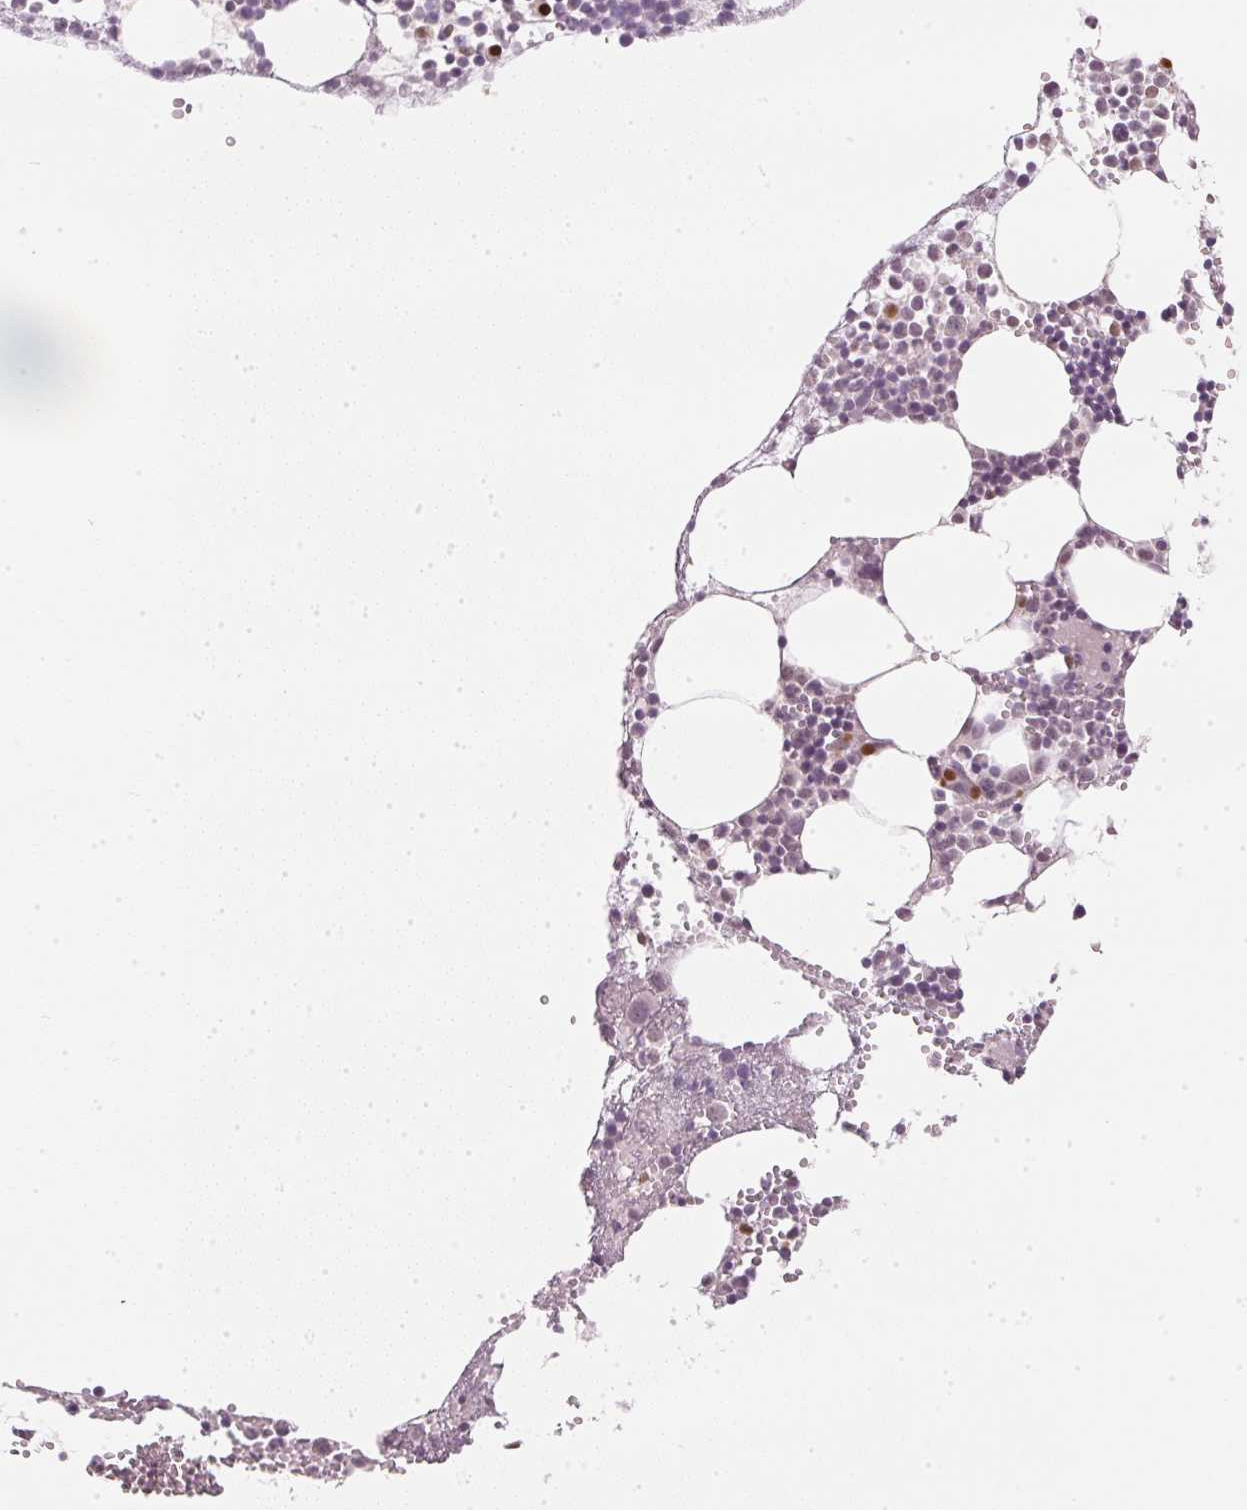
{"staining": {"intensity": "negative", "quantity": "none", "location": "none"}, "tissue": "bone marrow", "cell_type": "Hematopoietic cells", "image_type": "normal", "snomed": [{"axis": "morphology", "description": "Normal tissue, NOS"}, {"axis": "topography", "description": "Bone marrow"}], "caption": "Immunohistochemistry micrograph of normal bone marrow stained for a protein (brown), which shows no staining in hematopoietic cells.", "gene": "ENSG00000267001", "patient": {"sex": "male", "age": 89}}